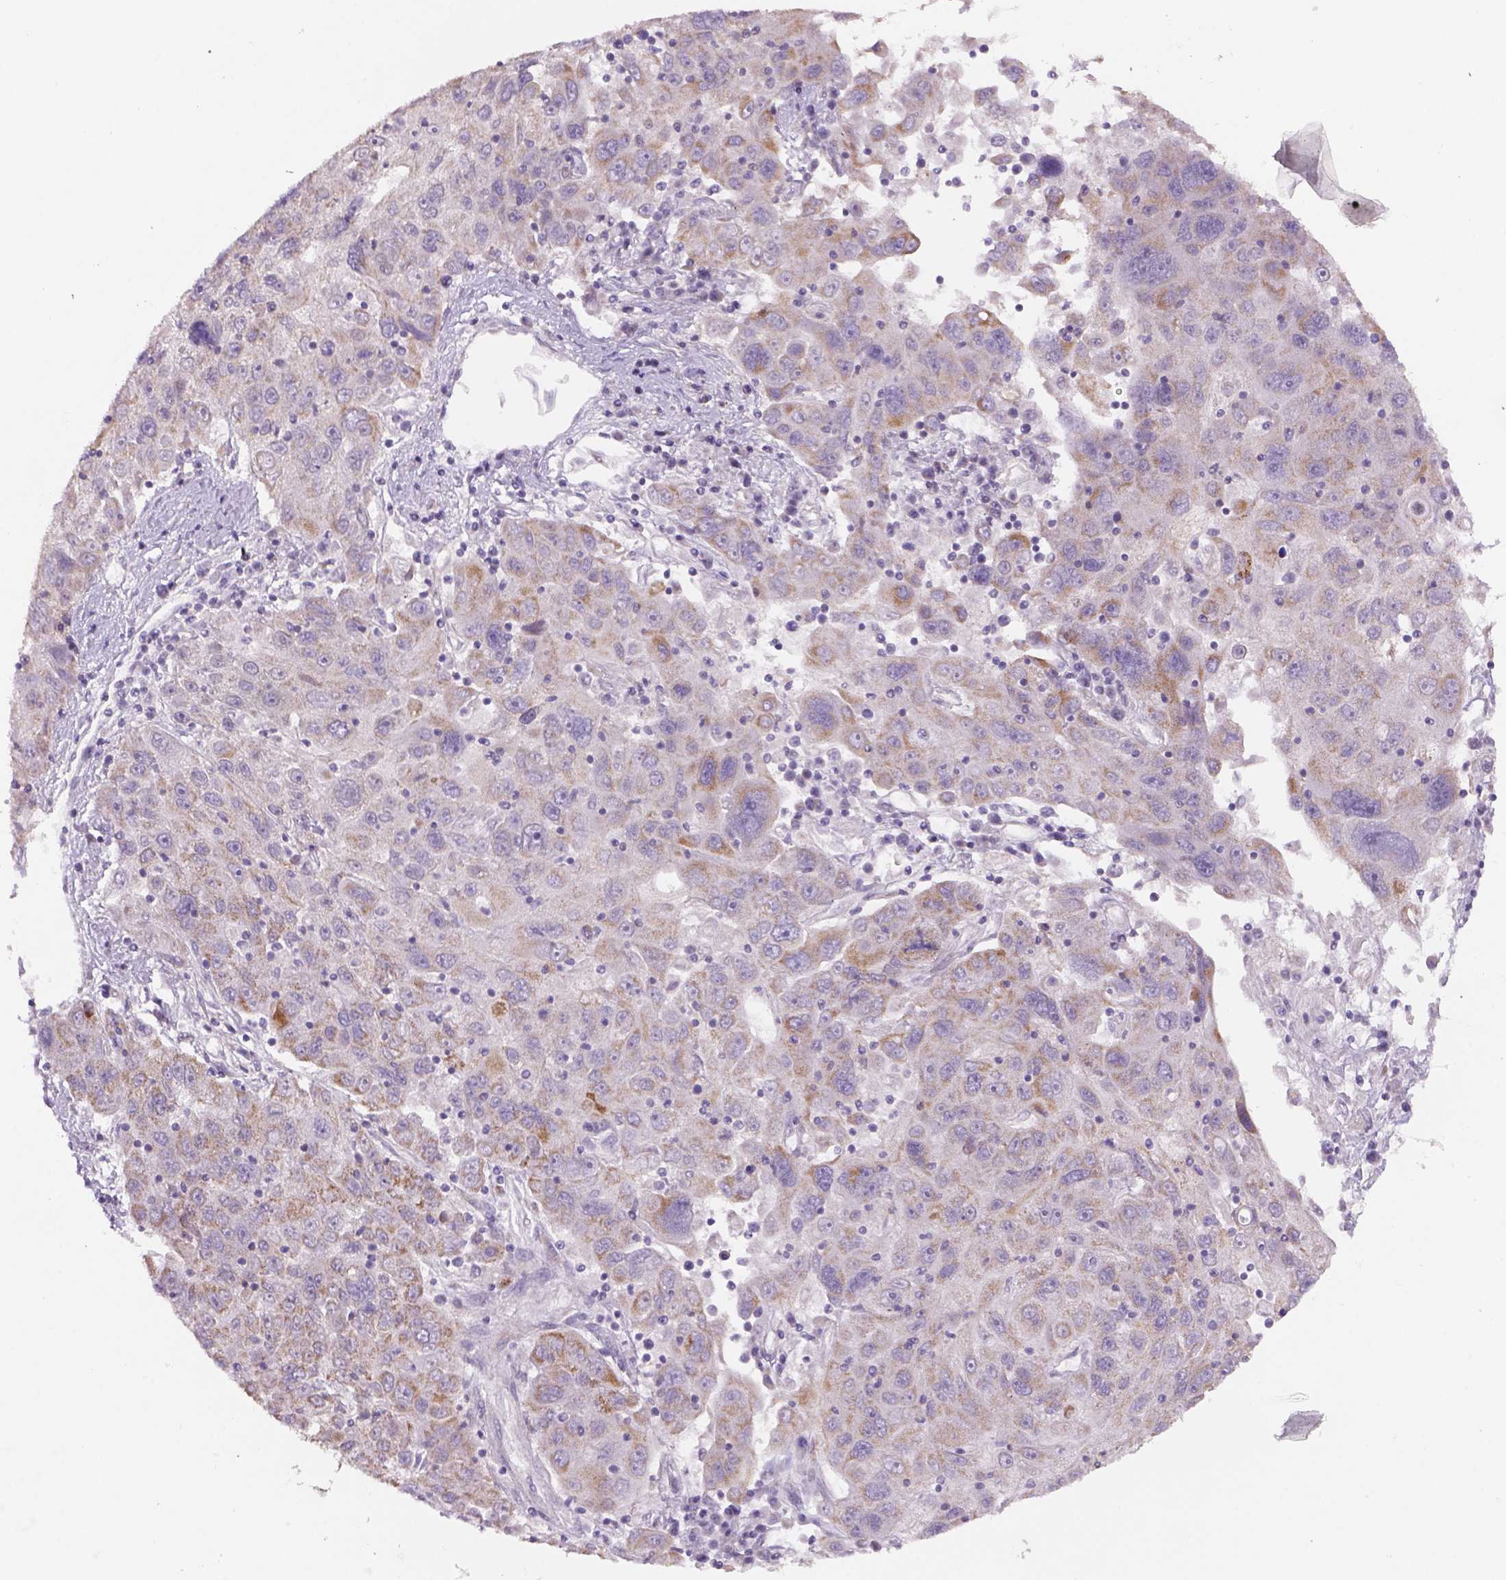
{"staining": {"intensity": "moderate", "quantity": "<25%", "location": "cytoplasmic/membranous"}, "tissue": "stomach cancer", "cell_type": "Tumor cells", "image_type": "cancer", "snomed": [{"axis": "morphology", "description": "Adenocarcinoma, NOS"}, {"axis": "topography", "description": "Stomach"}], "caption": "Approximately <25% of tumor cells in stomach cancer (adenocarcinoma) reveal moderate cytoplasmic/membranous protein positivity as visualized by brown immunohistochemical staining.", "gene": "ADGRV1", "patient": {"sex": "male", "age": 56}}